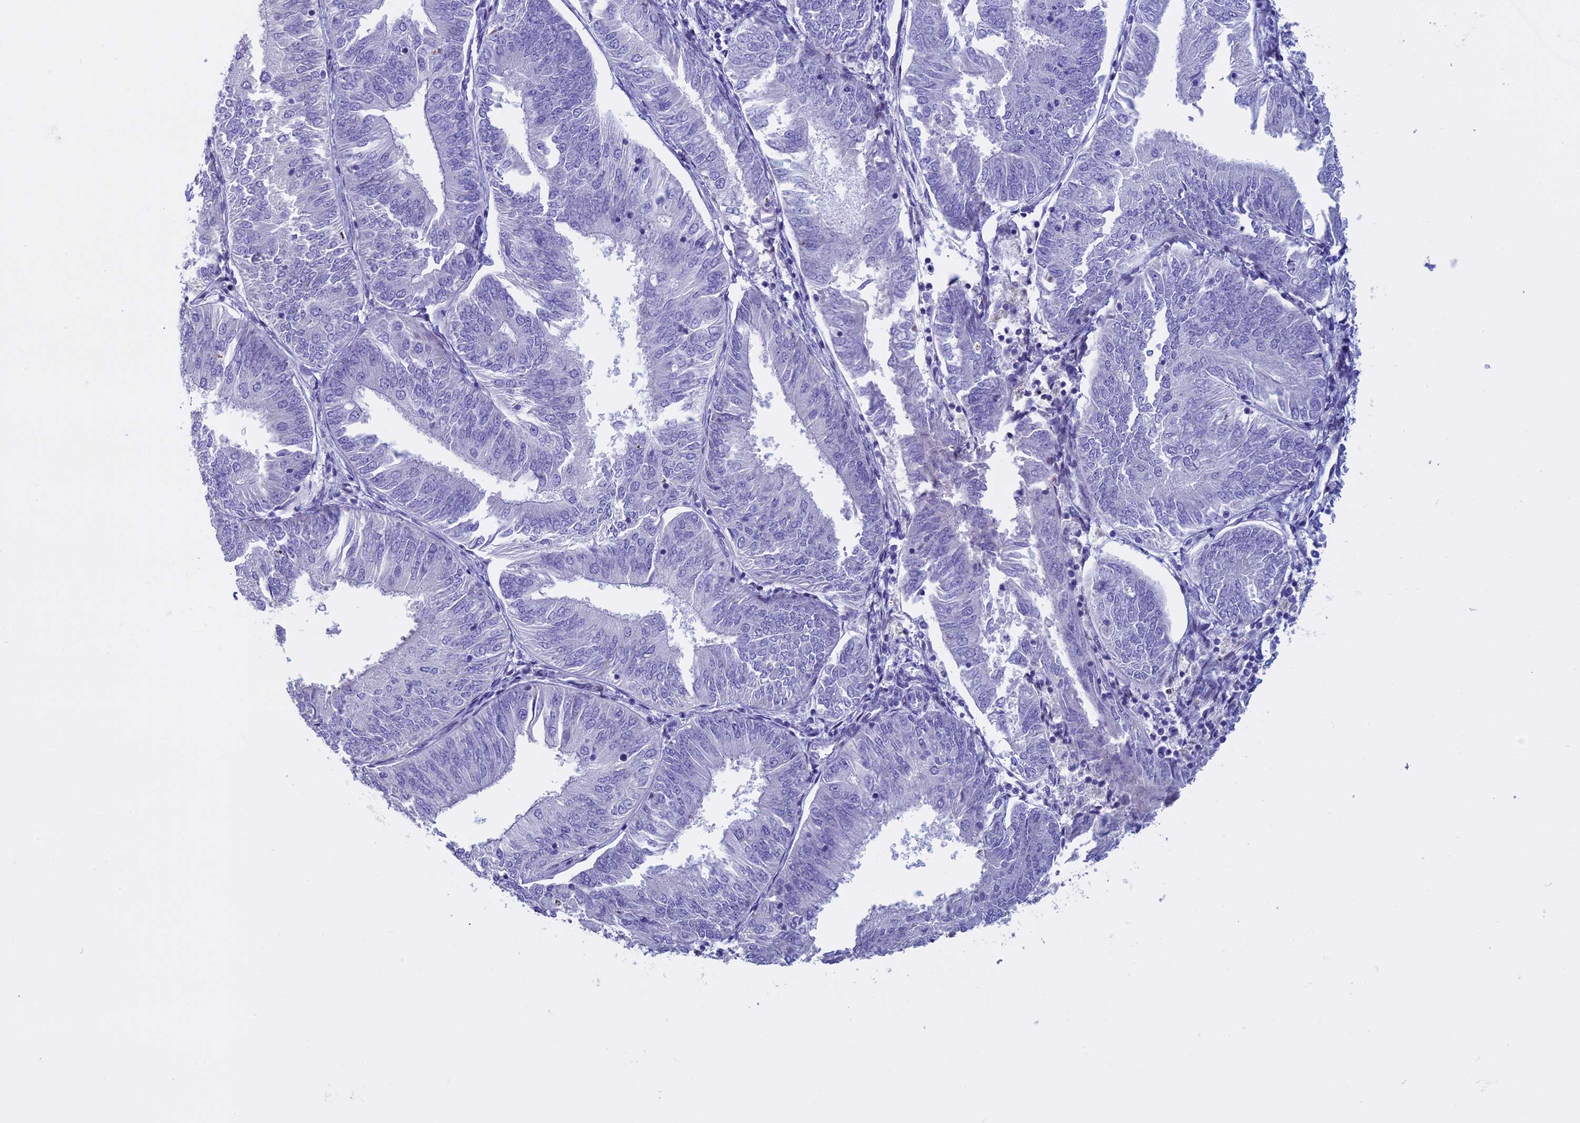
{"staining": {"intensity": "negative", "quantity": "none", "location": "none"}, "tissue": "endometrial cancer", "cell_type": "Tumor cells", "image_type": "cancer", "snomed": [{"axis": "morphology", "description": "Adenocarcinoma, NOS"}, {"axis": "topography", "description": "Endometrium"}], "caption": "This is an immunohistochemistry (IHC) image of human adenocarcinoma (endometrial). There is no staining in tumor cells.", "gene": "KCTD21", "patient": {"sex": "female", "age": 58}}